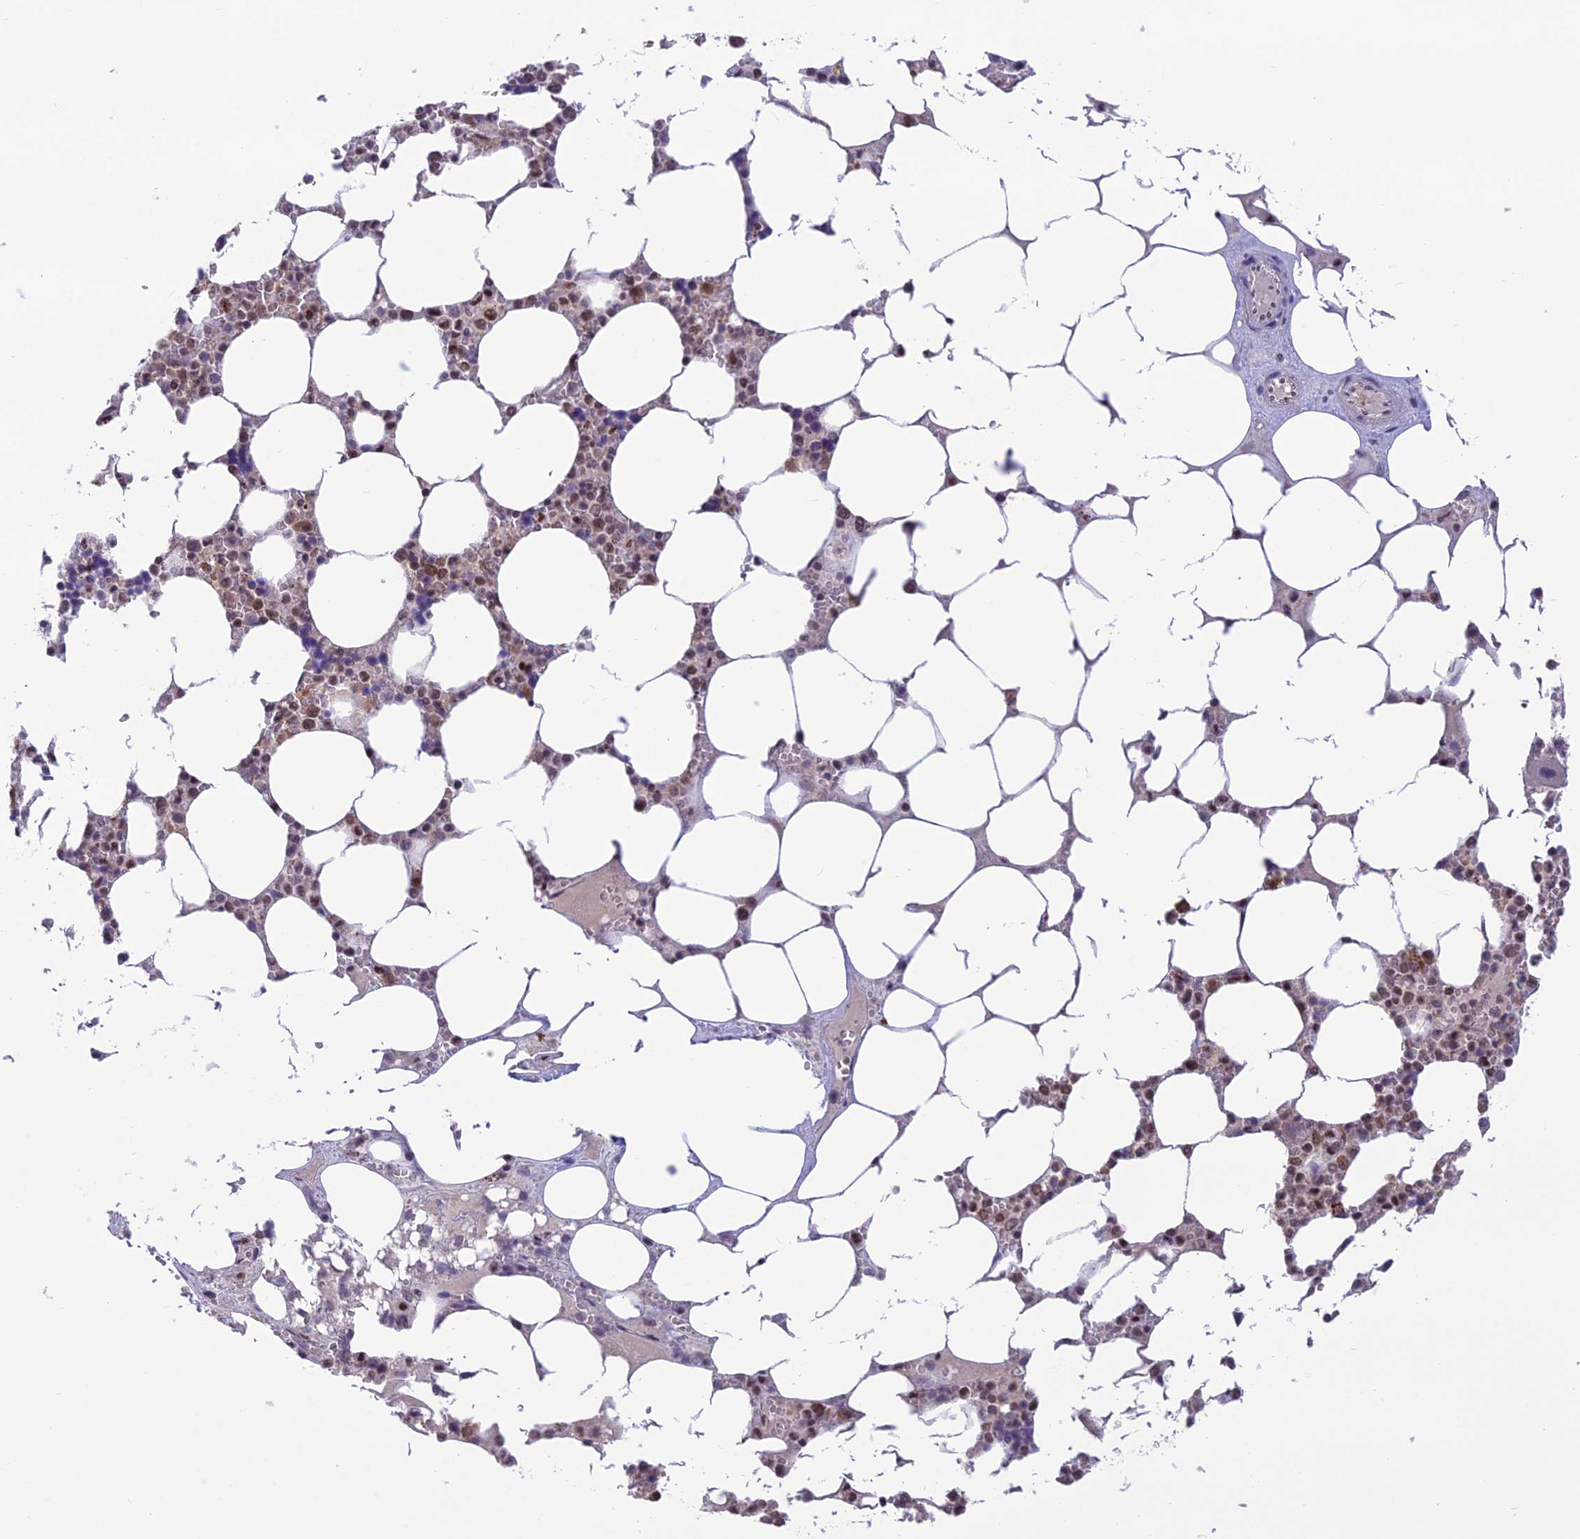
{"staining": {"intensity": "moderate", "quantity": "25%-75%", "location": "nuclear"}, "tissue": "bone marrow", "cell_type": "Hematopoietic cells", "image_type": "normal", "snomed": [{"axis": "morphology", "description": "Normal tissue, NOS"}, {"axis": "topography", "description": "Bone marrow"}], "caption": "DAB (3,3'-diaminobenzidine) immunohistochemical staining of normal bone marrow shows moderate nuclear protein expression in about 25%-75% of hematopoietic cells. Using DAB (3,3'-diaminobenzidine) (brown) and hematoxylin (blue) stains, captured at high magnification using brightfield microscopy.", "gene": "MIS12", "patient": {"sex": "male", "age": 64}}